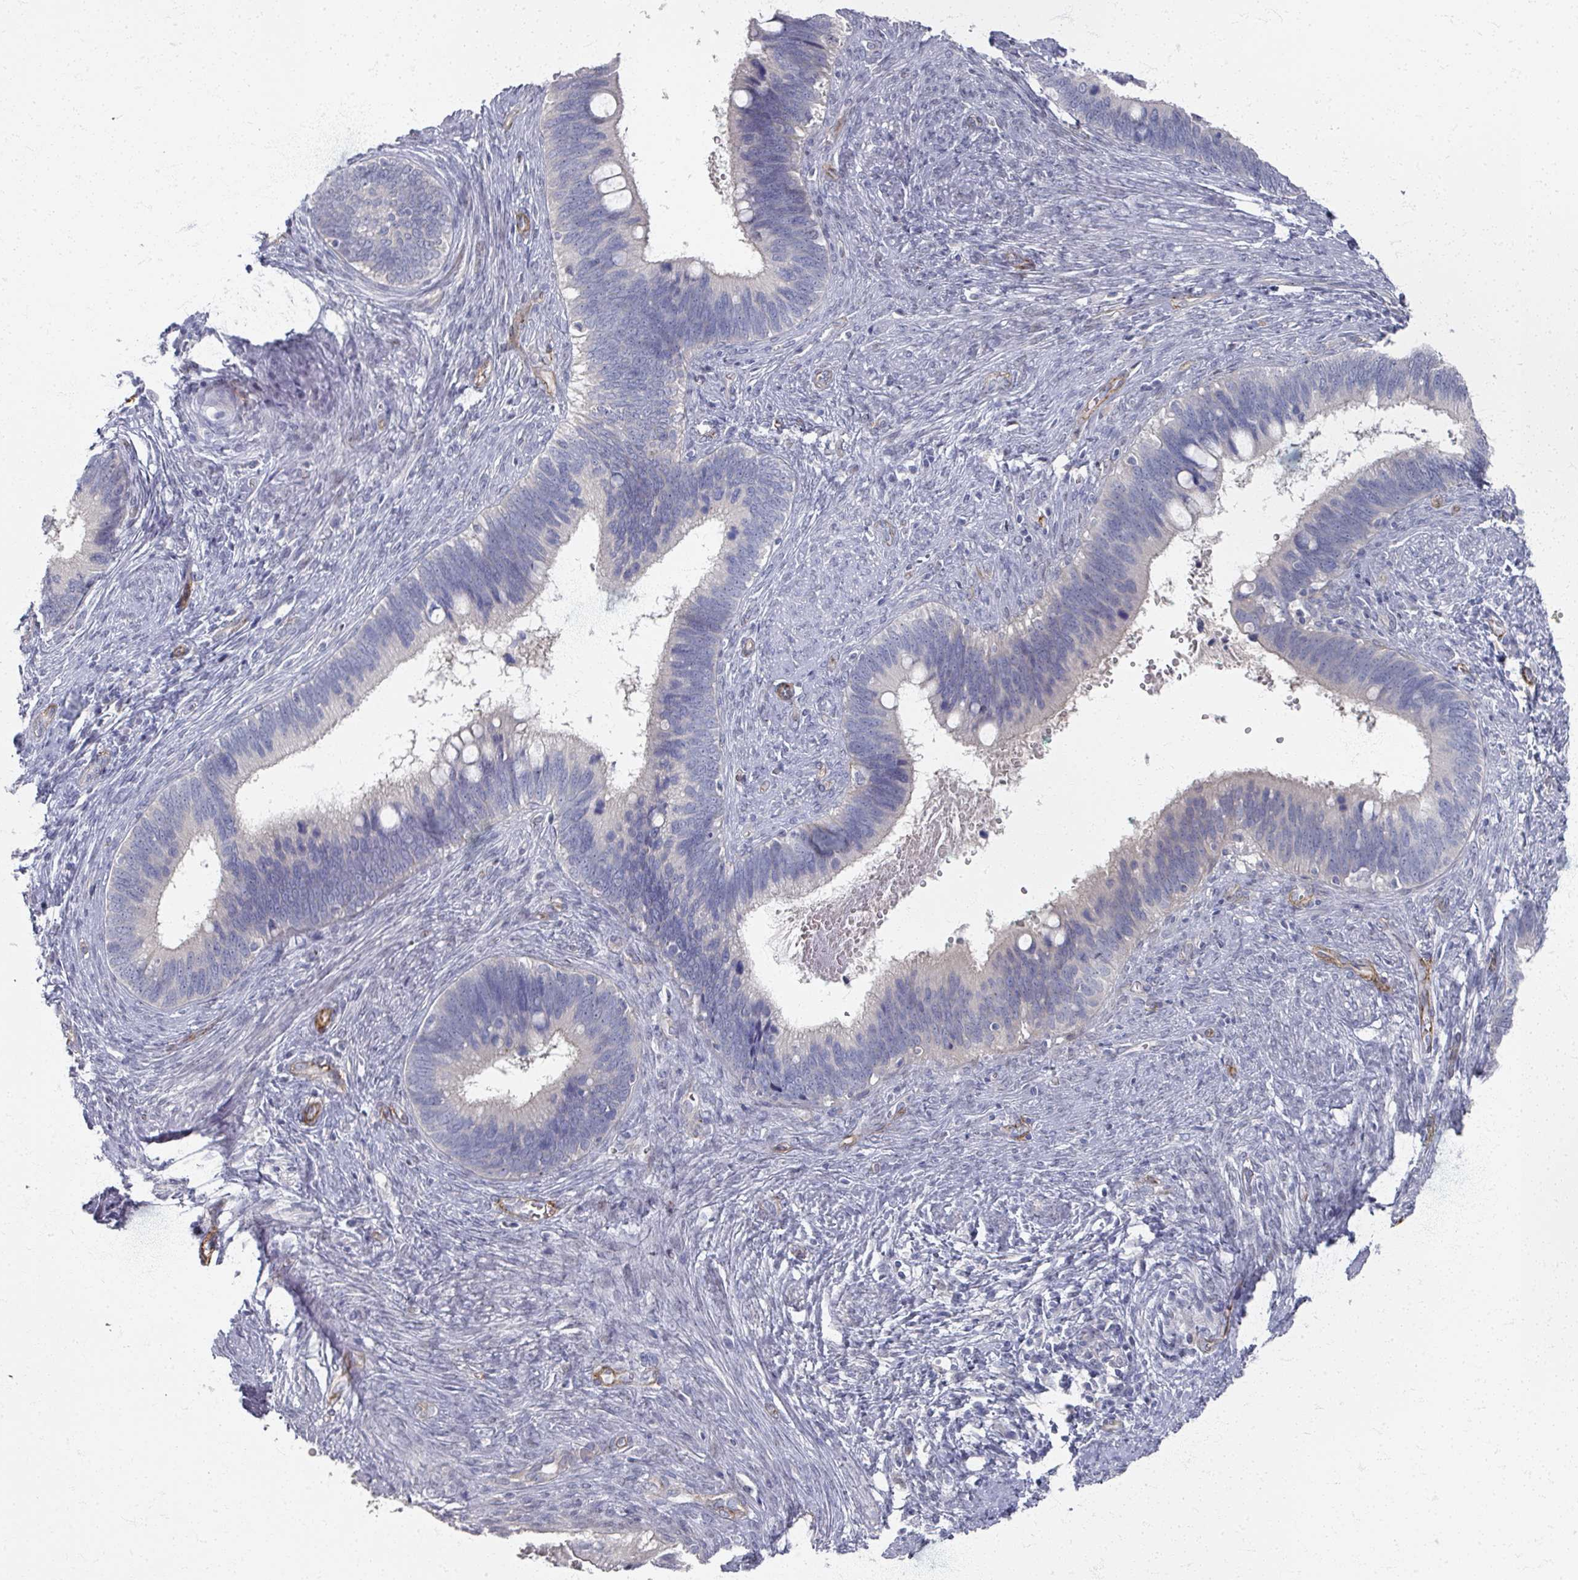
{"staining": {"intensity": "negative", "quantity": "none", "location": "none"}, "tissue": "cervical cancer", "cell_type": "Tumor cells", "image_type": "cancer", "snomed": [{"axis": "morphology", "description": "Adenocarcinoma, NOS"}, {"axis": "topography", "description": "Cervix"}], "caption": "High magnification brightfield microscopy of cervical cancer stained with DAB (brown) and counterstained with hematoxylin (blue): tumor cells show no significant positivity.", "gene": "TTYH3", "patient": {"sex": "female", "age": 42}}